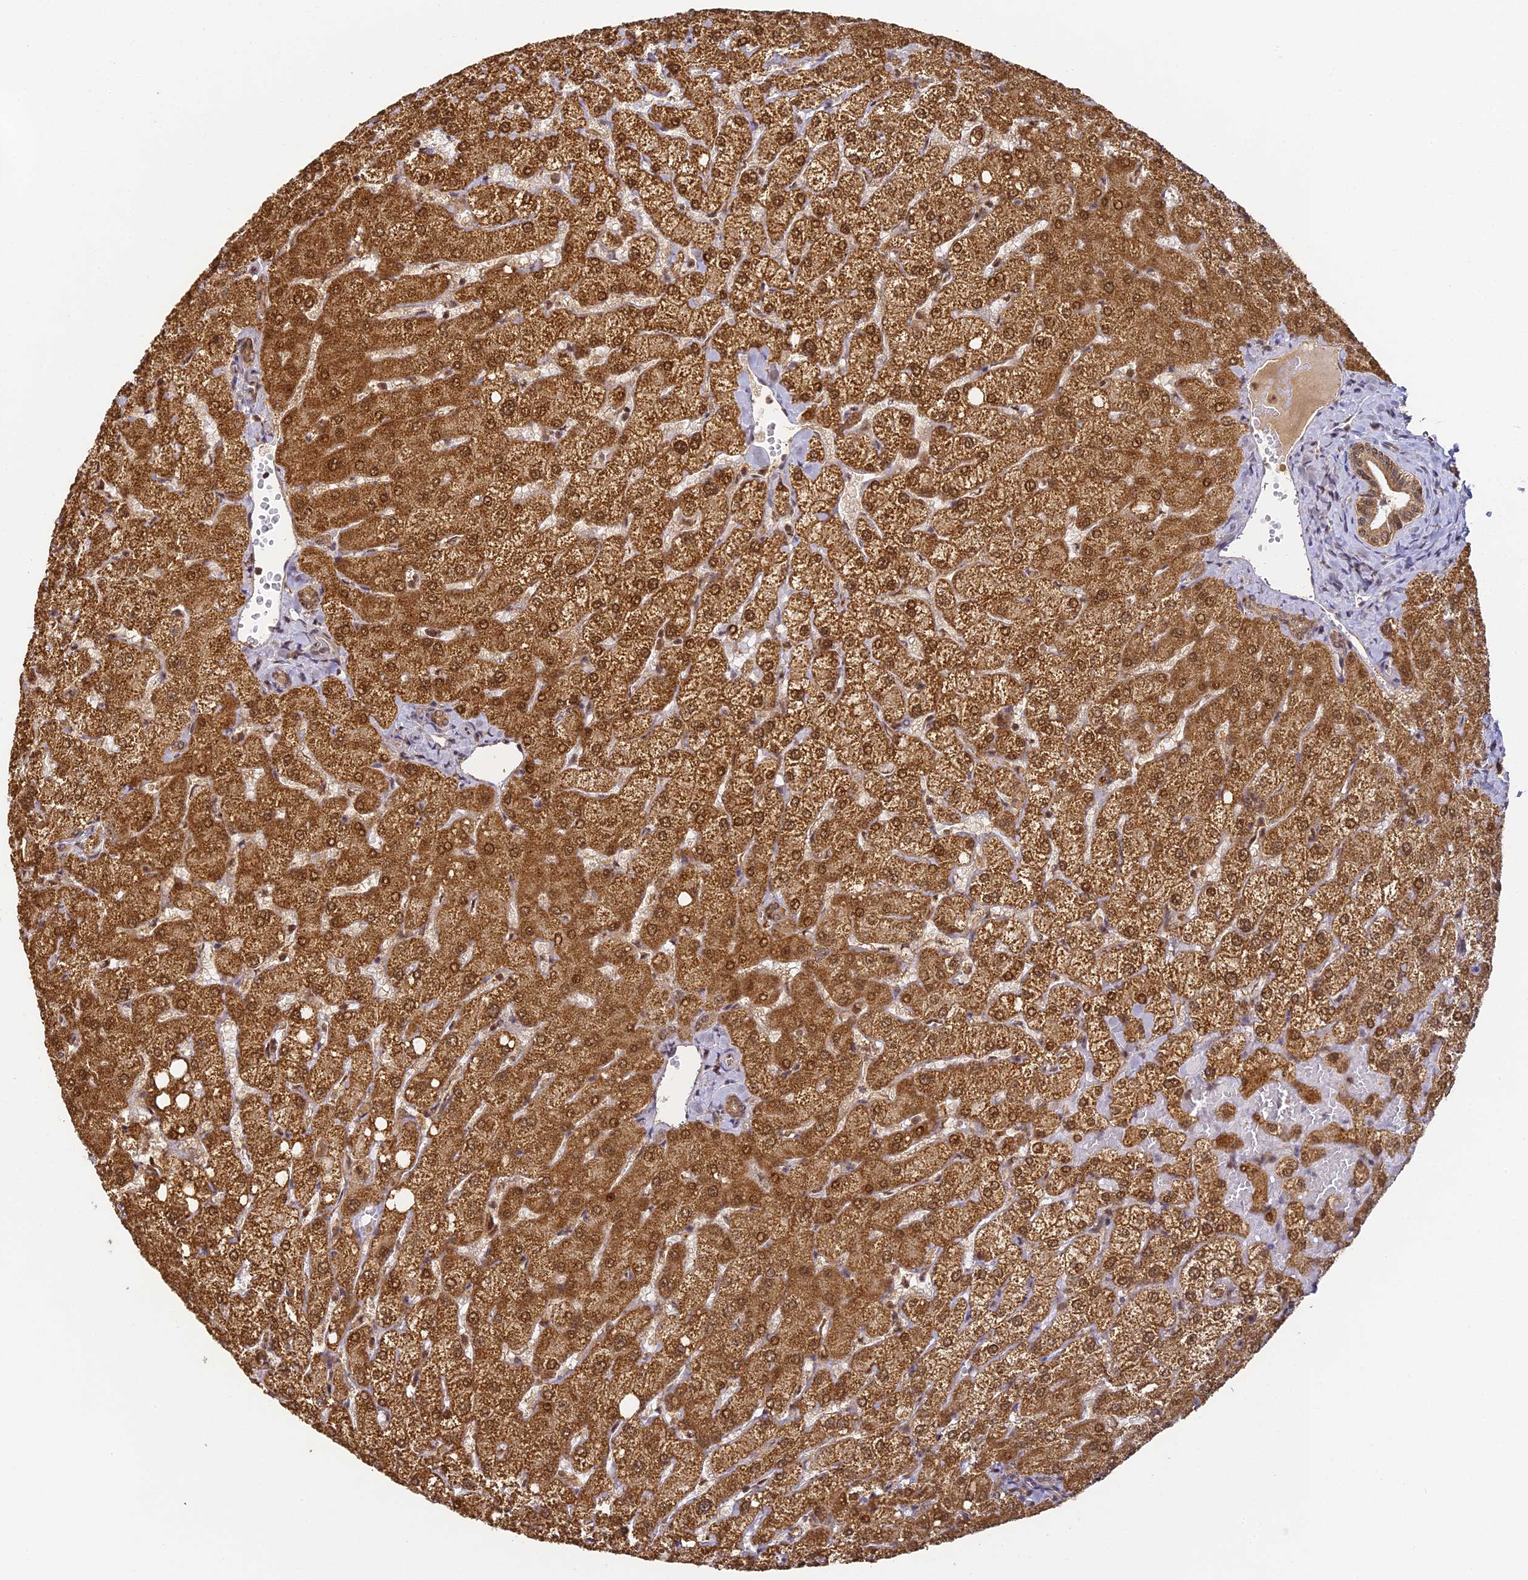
{"staining": {"intensity": "moderate", "quantity": ">75%", "location": "cytoplasmic/membranous"}, "tissue": "liver", "cell_type": "Cholangiocytes", "image_type": "normal", "snomed": [{"axis": "morphology", "description": "Normal tissue, NOS"}, {"axis": "topography", "description": "Liver"}], "caption": "Protein expression by immunohistochemistry (IHC) exhibits moderate cytoplasmic/membranous positivity in approximately >75% of cholangiocytes in unremarkable liver. (Brightfield microscopy of DAB IHC at high magnification).", "gene": "ENSG00000268870", "patient": {"sex": "female", "age": 54}}